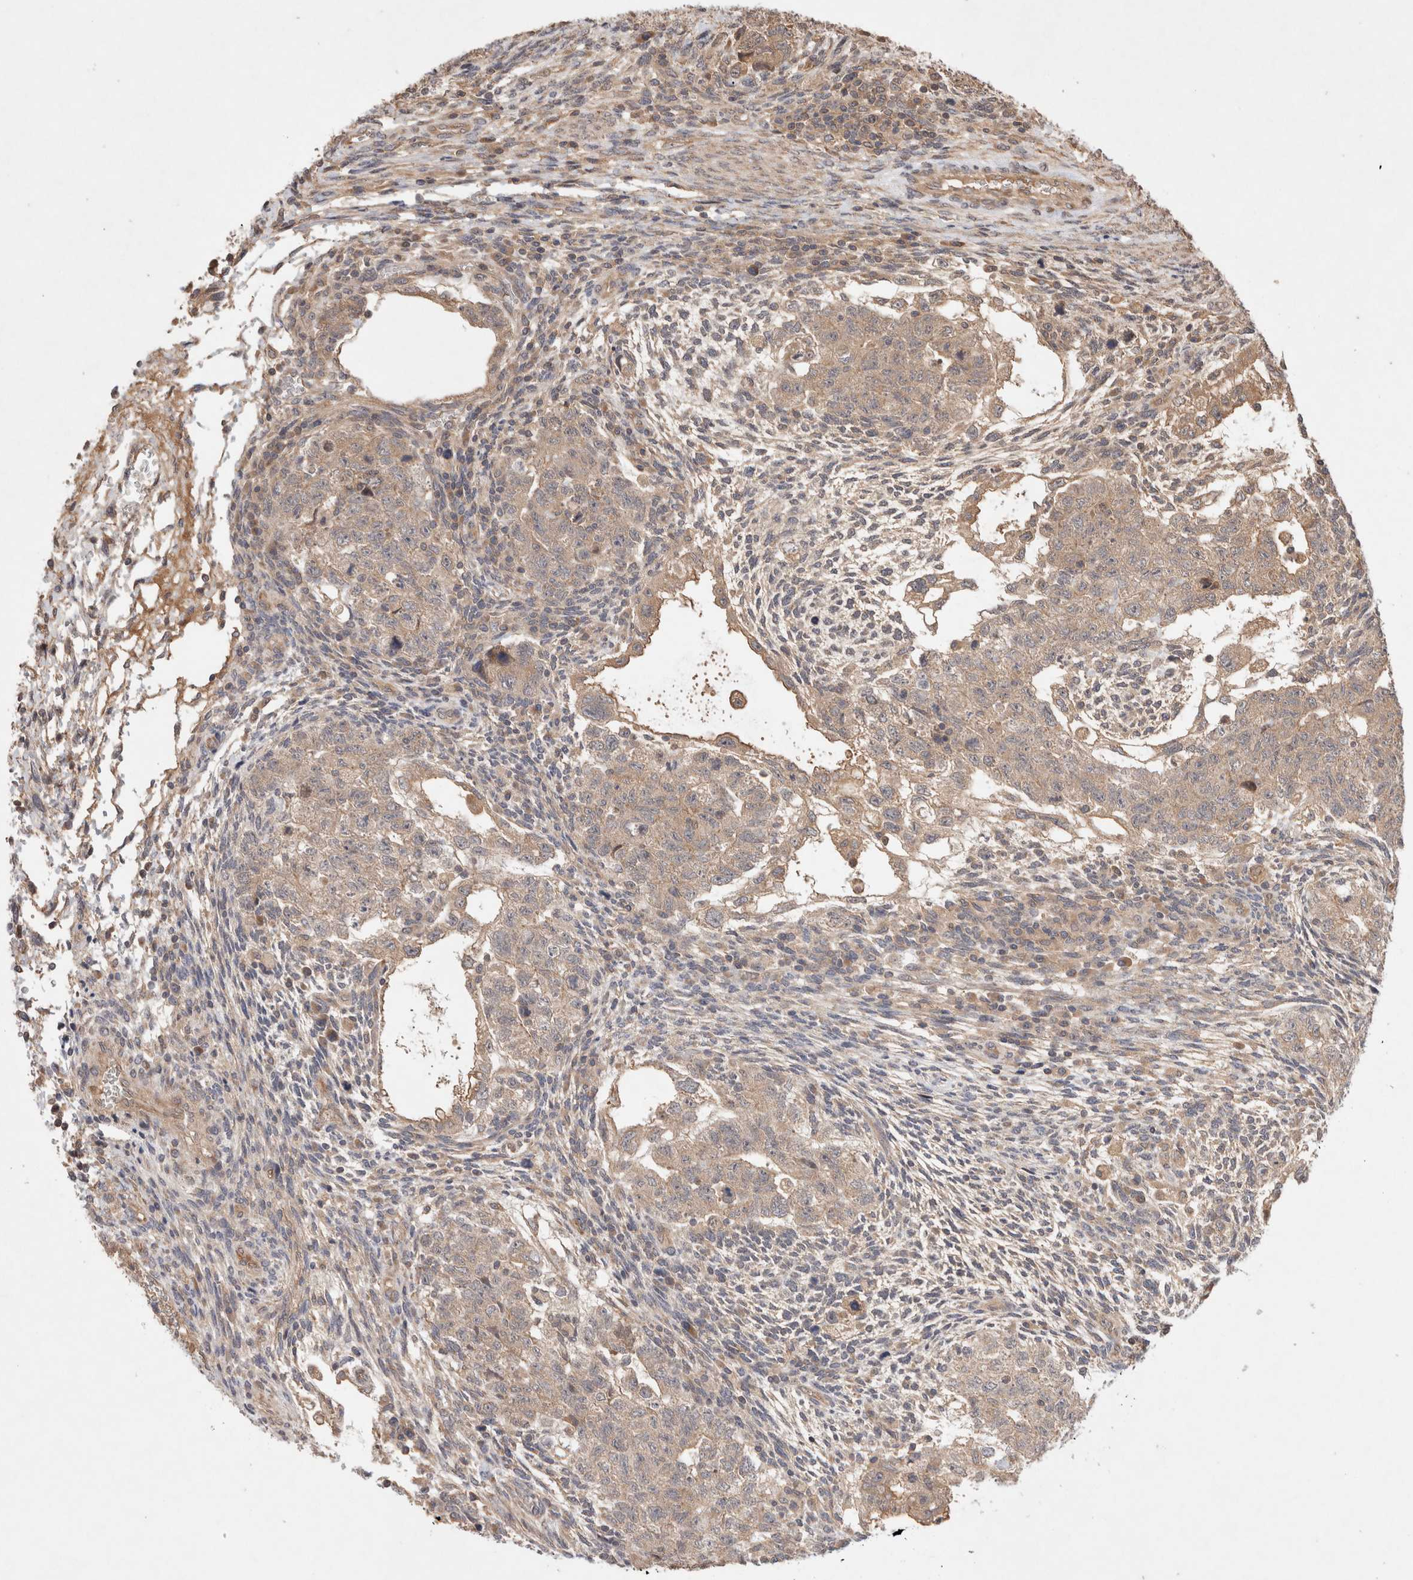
{"staining": {"intensity": "weak", "quantity": ">75%", "location": "cytoplasmic/membranous"}, "tissue": "testis cancer", "cell_type": "Tumor cells", "image_type": "cancer", "snomed": [{"axis": "morphology", "description": "Normal tissue, NOS"}, {"axis": "morphology", "description": "Carcinoma, Embryonal, NOS"}, {"axis": "topography", "description": "Testis"}], "caption": "Brown immunohistochemical staining in testis cancer (embryonal carcinoma) shows weak cytoplasmic/membranous expression in about >75% of tumor cells.", "gene": "KLHL20", "patient": {"sex": "male", "age": 36}}